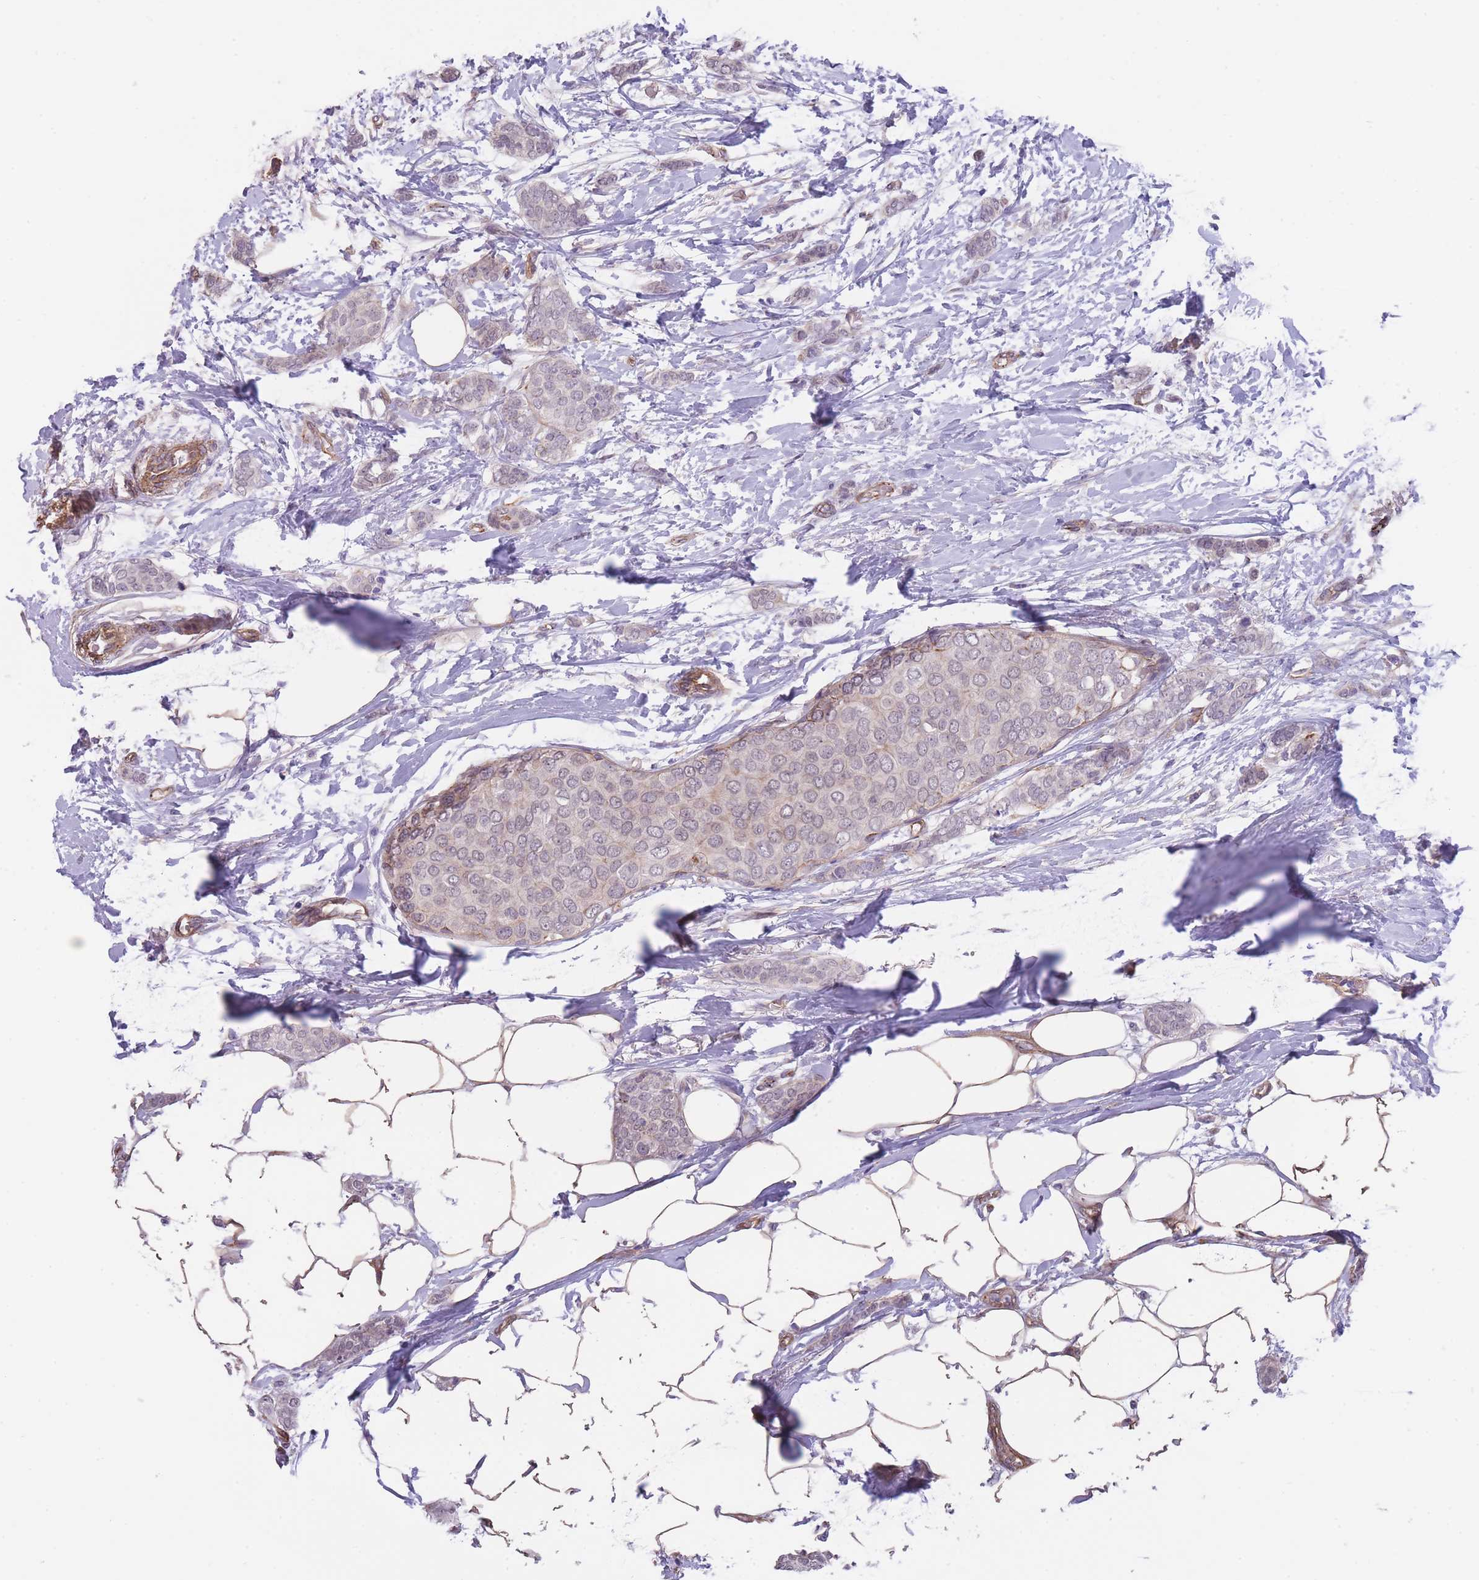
{"staining": {"intensity": "weak", "quantity": "<25%", "location": "cytoplasmic/membranous"}, "tissue": "breast cancer", "cell_type": "Tumor cells", "image_type": "cancer", "snomed": [{"axis": "morphology", "description": "Duct carcinoma"}, {"axis": "topography", "description": "Breast"}], "caption": "Breast cancer was stained to show a protein in brown. There is no significant staining in tumor cells.", "gene": "QTRT1", "patient": {"sex": "female", "age": 72}}